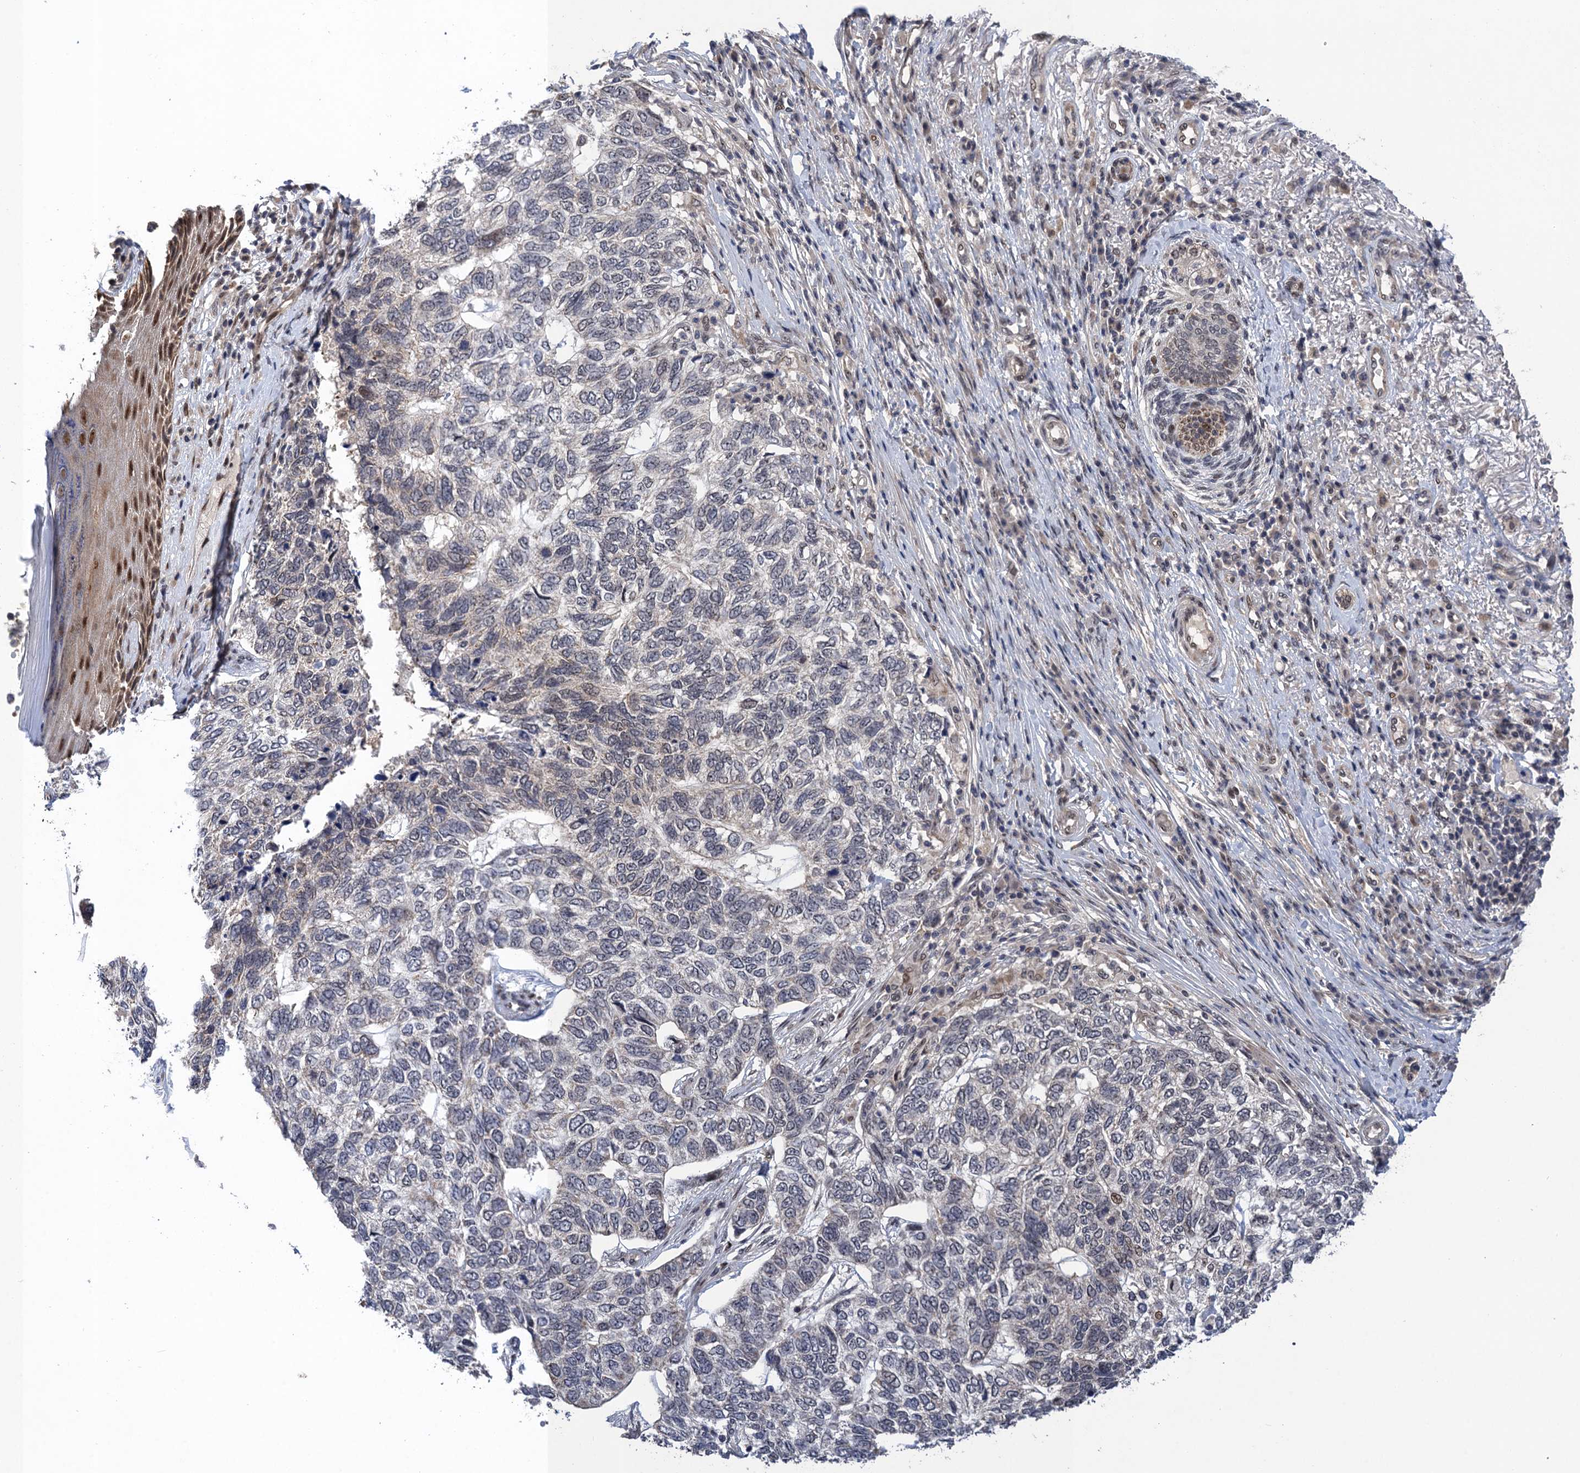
{"staining": {"intensity": "negative", "quantity": "none", "location": "none"}, "tissue": "skin cancer", "cell_type": "Tumor cells", "image_type": "cancer", "snomed": [{"axis": "morphology", "description": "Basal cell carcinoma"}, {"axis": "topography", "description": "Skin"}], "caption": "The image displays no staining of tumor cells in basal cell carcinoma (skin). The staining is performed using DAB brown chromogen with nuclei counter-stained in using hematoxylin.", "gene": "ZAR1L", "patient": {"sex": "female", "age": 65}}